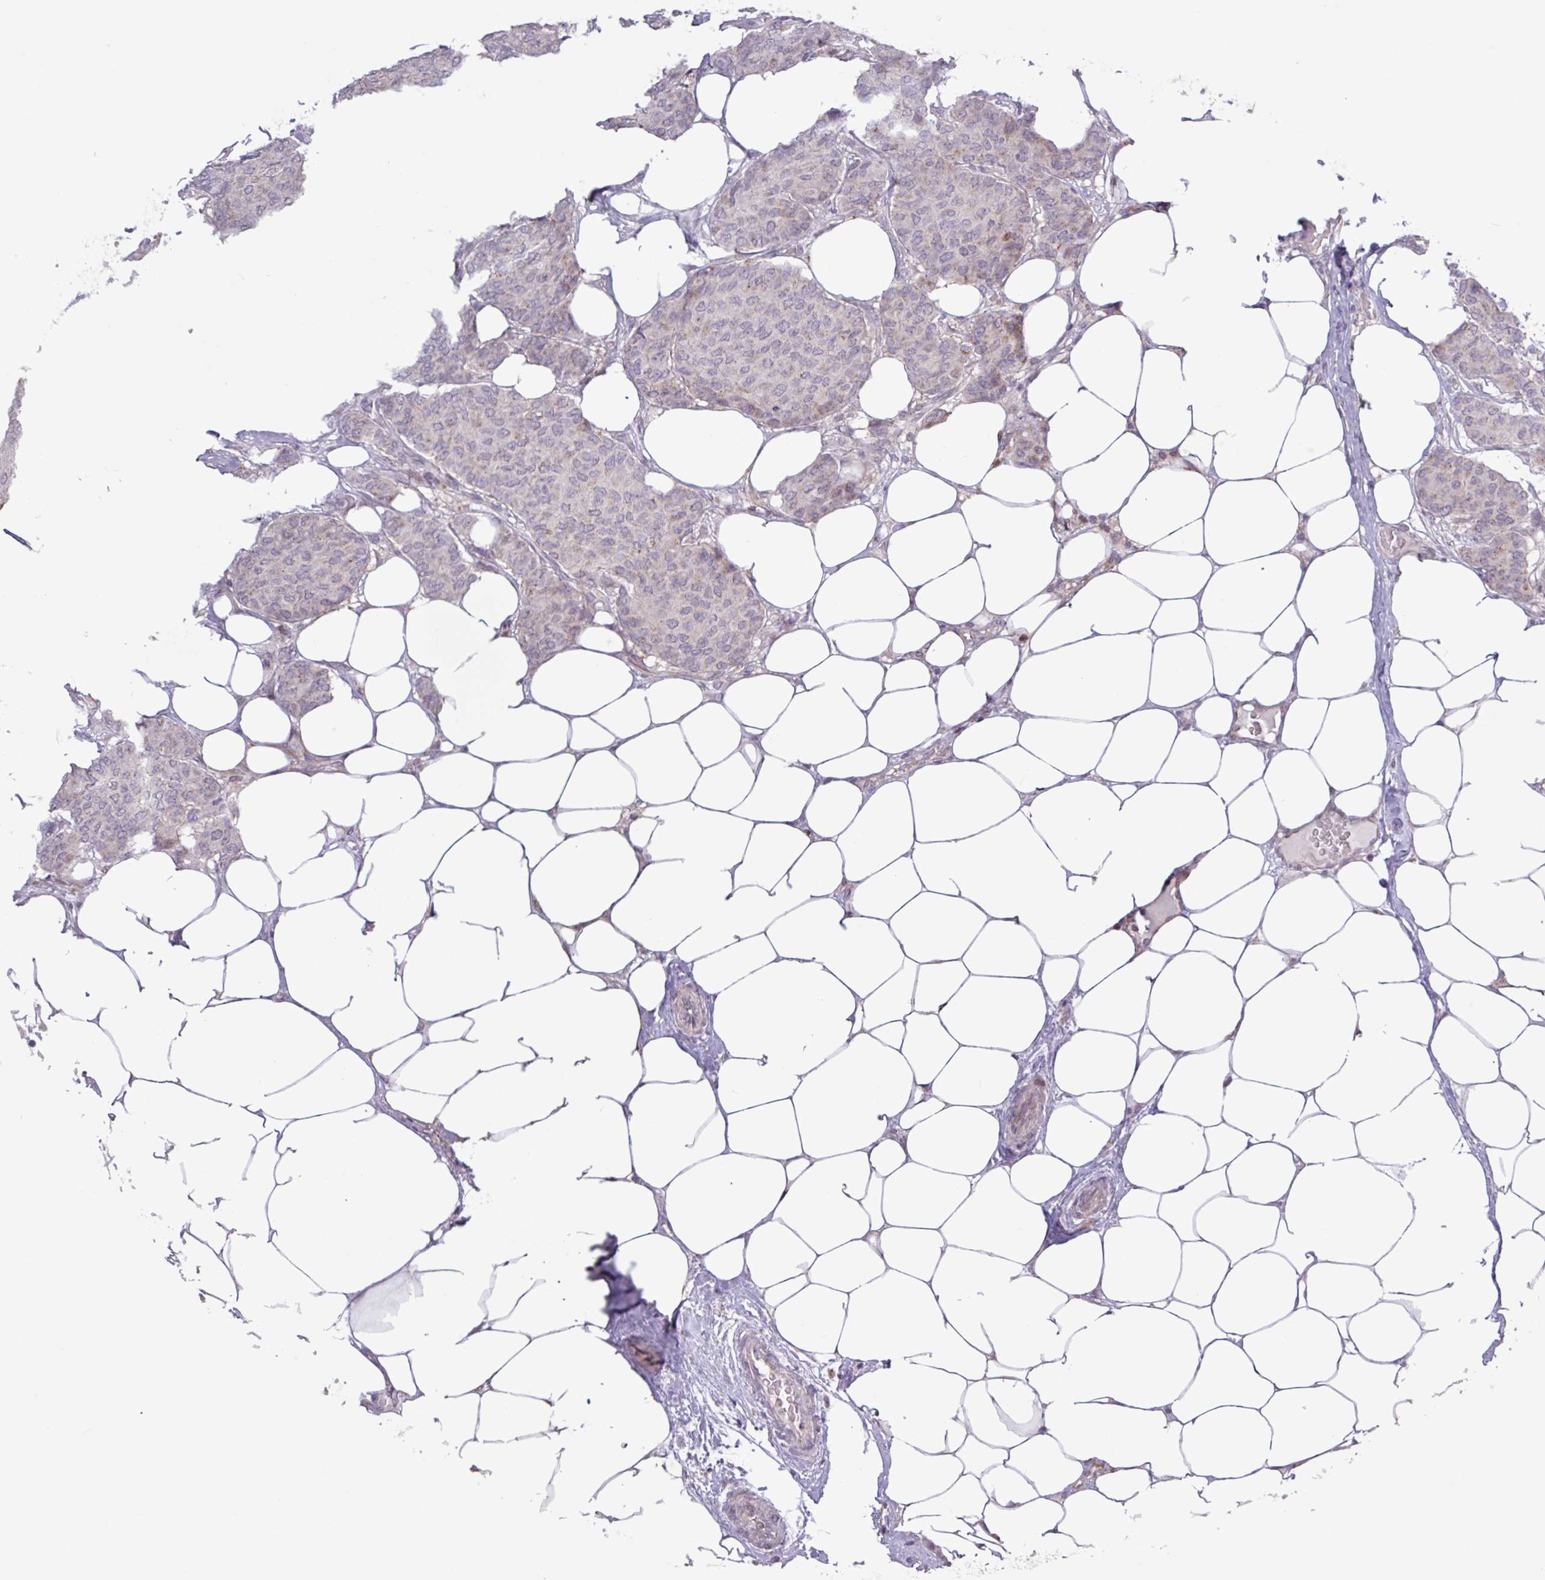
{"staining": {"intensity": "weak", "quantity": "<25%", "location": "cytoplasmic/membranous"}, "tissue": "breast cancer", "cell_type": "Tumor cells", "image_type": "cancer", "snomed": [{"axis": "morphology", "description": "Duct carcinoma"}, {"axis": "topography", "description": "Breast"}], "caption": "Tumor cells are negative for brown protein staining in invasive ductal carcinoma (breast). (Stains: DAB (3,3'-diaminobenzidine) IHC with hematoxylin counter stain, Microscopy: brightfield microscopy at high magnification).", "gene": "RTL3", "patient": {"sex": "female", "age": 75}}